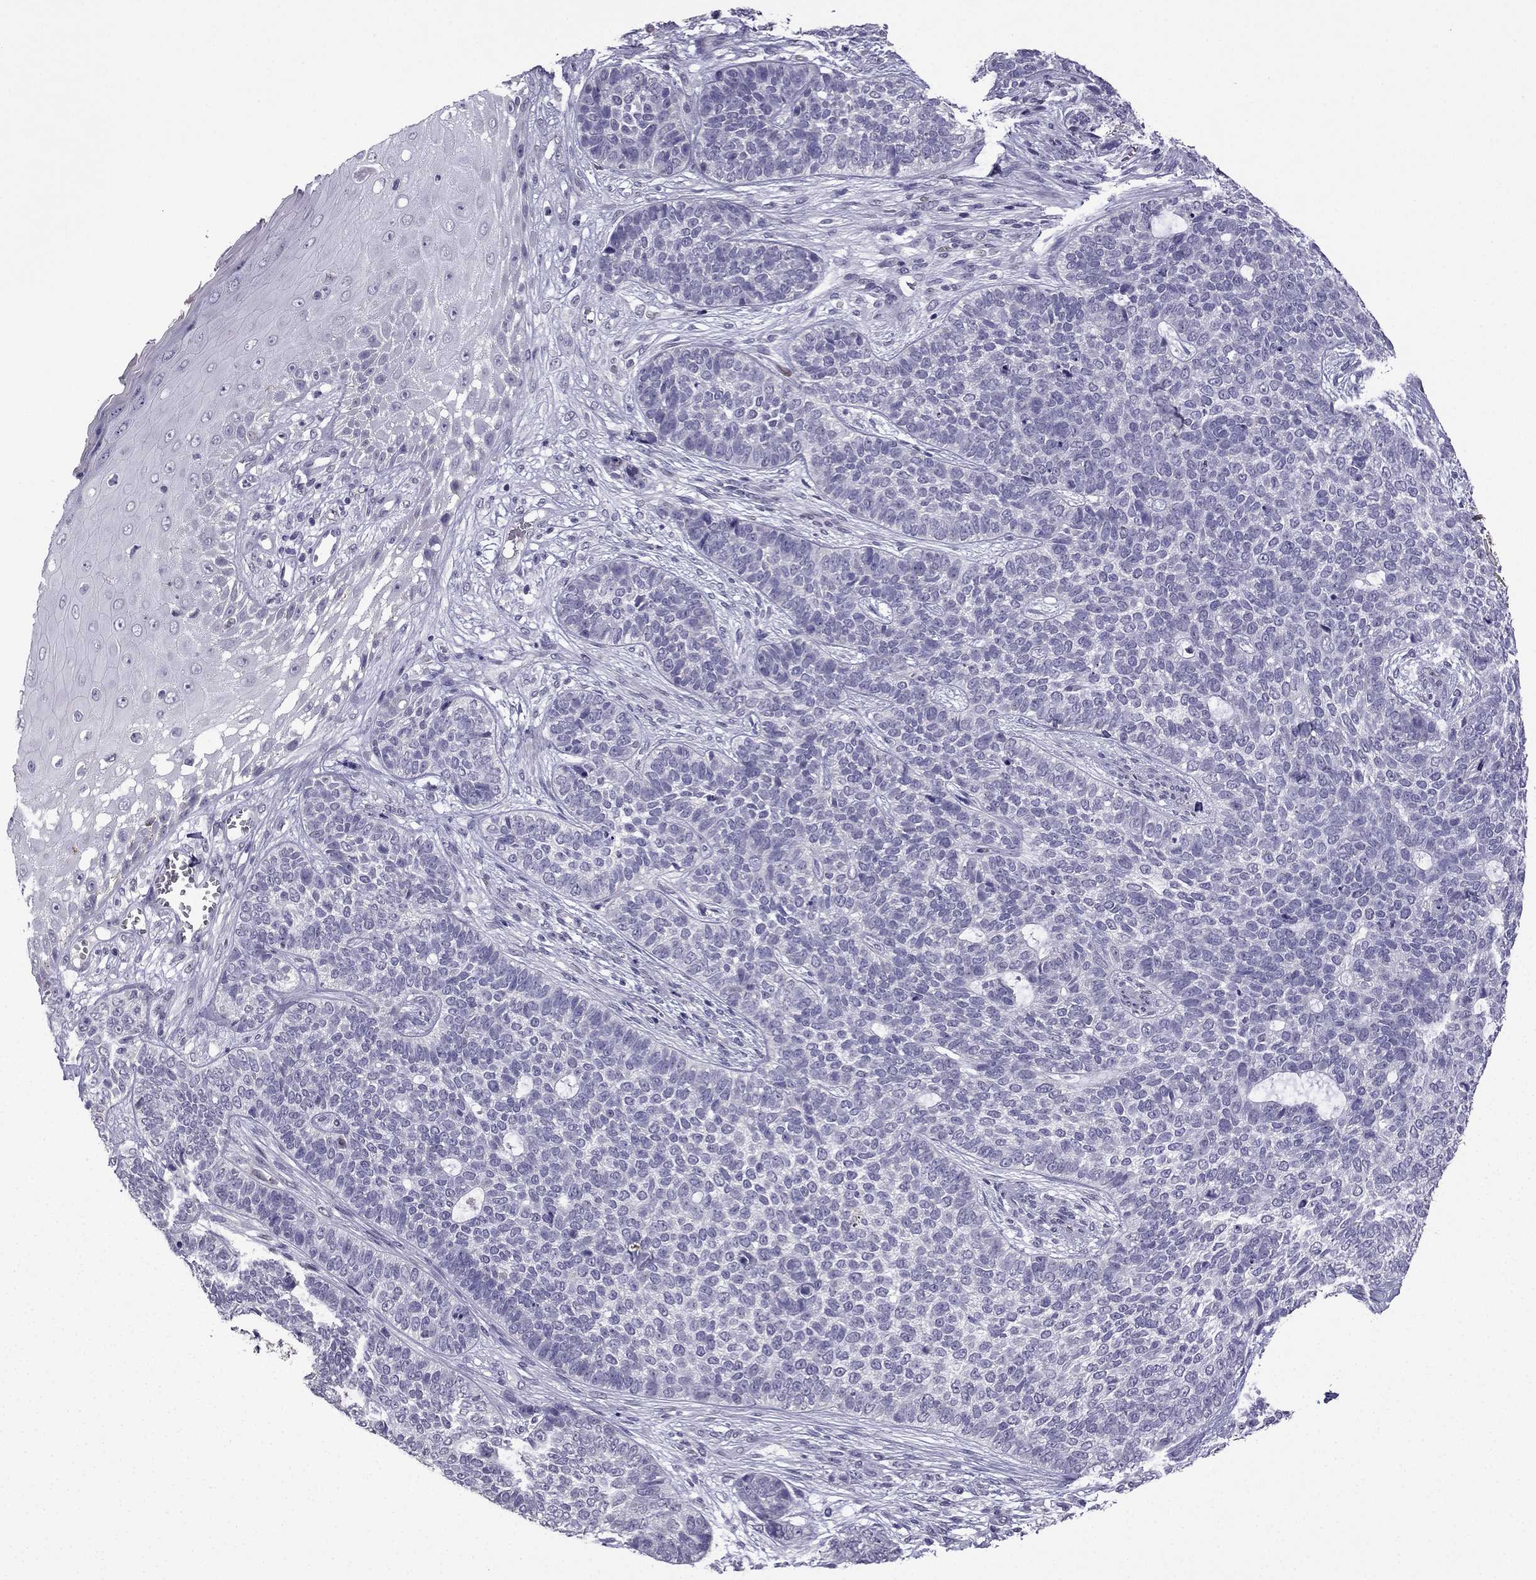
{"staining": {"intensity": "negative", "quantity": "none", "location": "none"}, "tissue": "skin cancer", "cell_type": "Tumor cells", "image_type": "cancer", "snomed": [{"axis": "morphology", "description": "Basal cell carcinoma"}, {"axis": "topography", "description": "Skin"}], "caption": "Tumor cells are negative for brown protein staining in basal cell carcinoma (skin).", "gene": "CFAP70", "patient": {"sex": "female", "age": 69}}